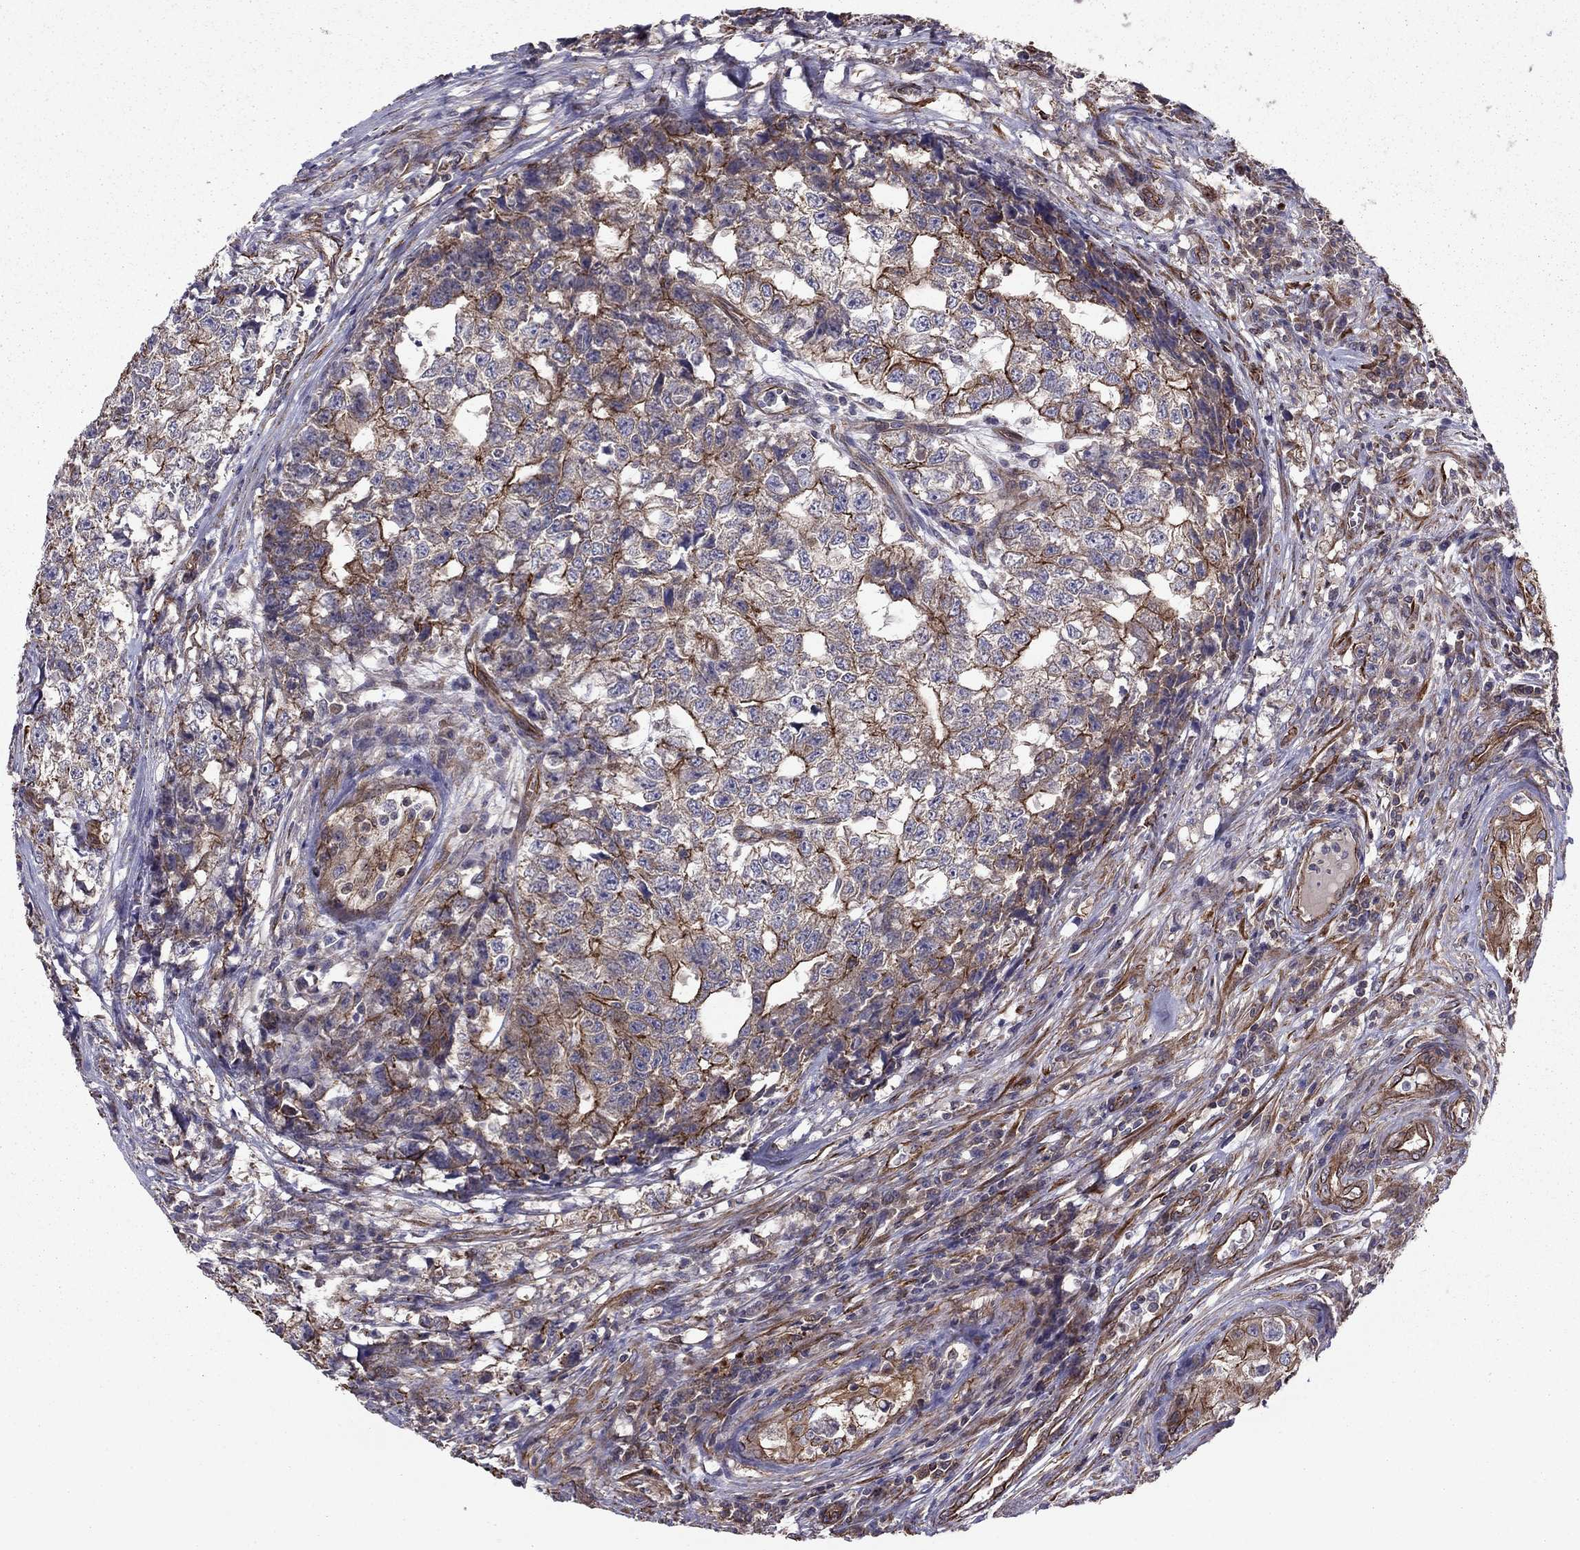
{"staining": {"intensity": "strong", "quantity": "<25%", "location": "cytoplasmic/membranous"}, "tissue": "testis cancer", "cell_type": "Tumor cells", "image_type": "cancer", "snomed": [{"axis": "morphology", "description": "Seminoma, NOS"}, {"axis": "morphology", "description": "Carcinoma, Embryonal, NOS"}, {"axis": "topography", "description": "Testis"}], "caption": "The immunohistochemical stain shows strong cytoplasmic/membranous expression in tumor cells of testis cancer tissue.", "gene": "SHMT1", "patient": {"sex": "male", "age": 22}}